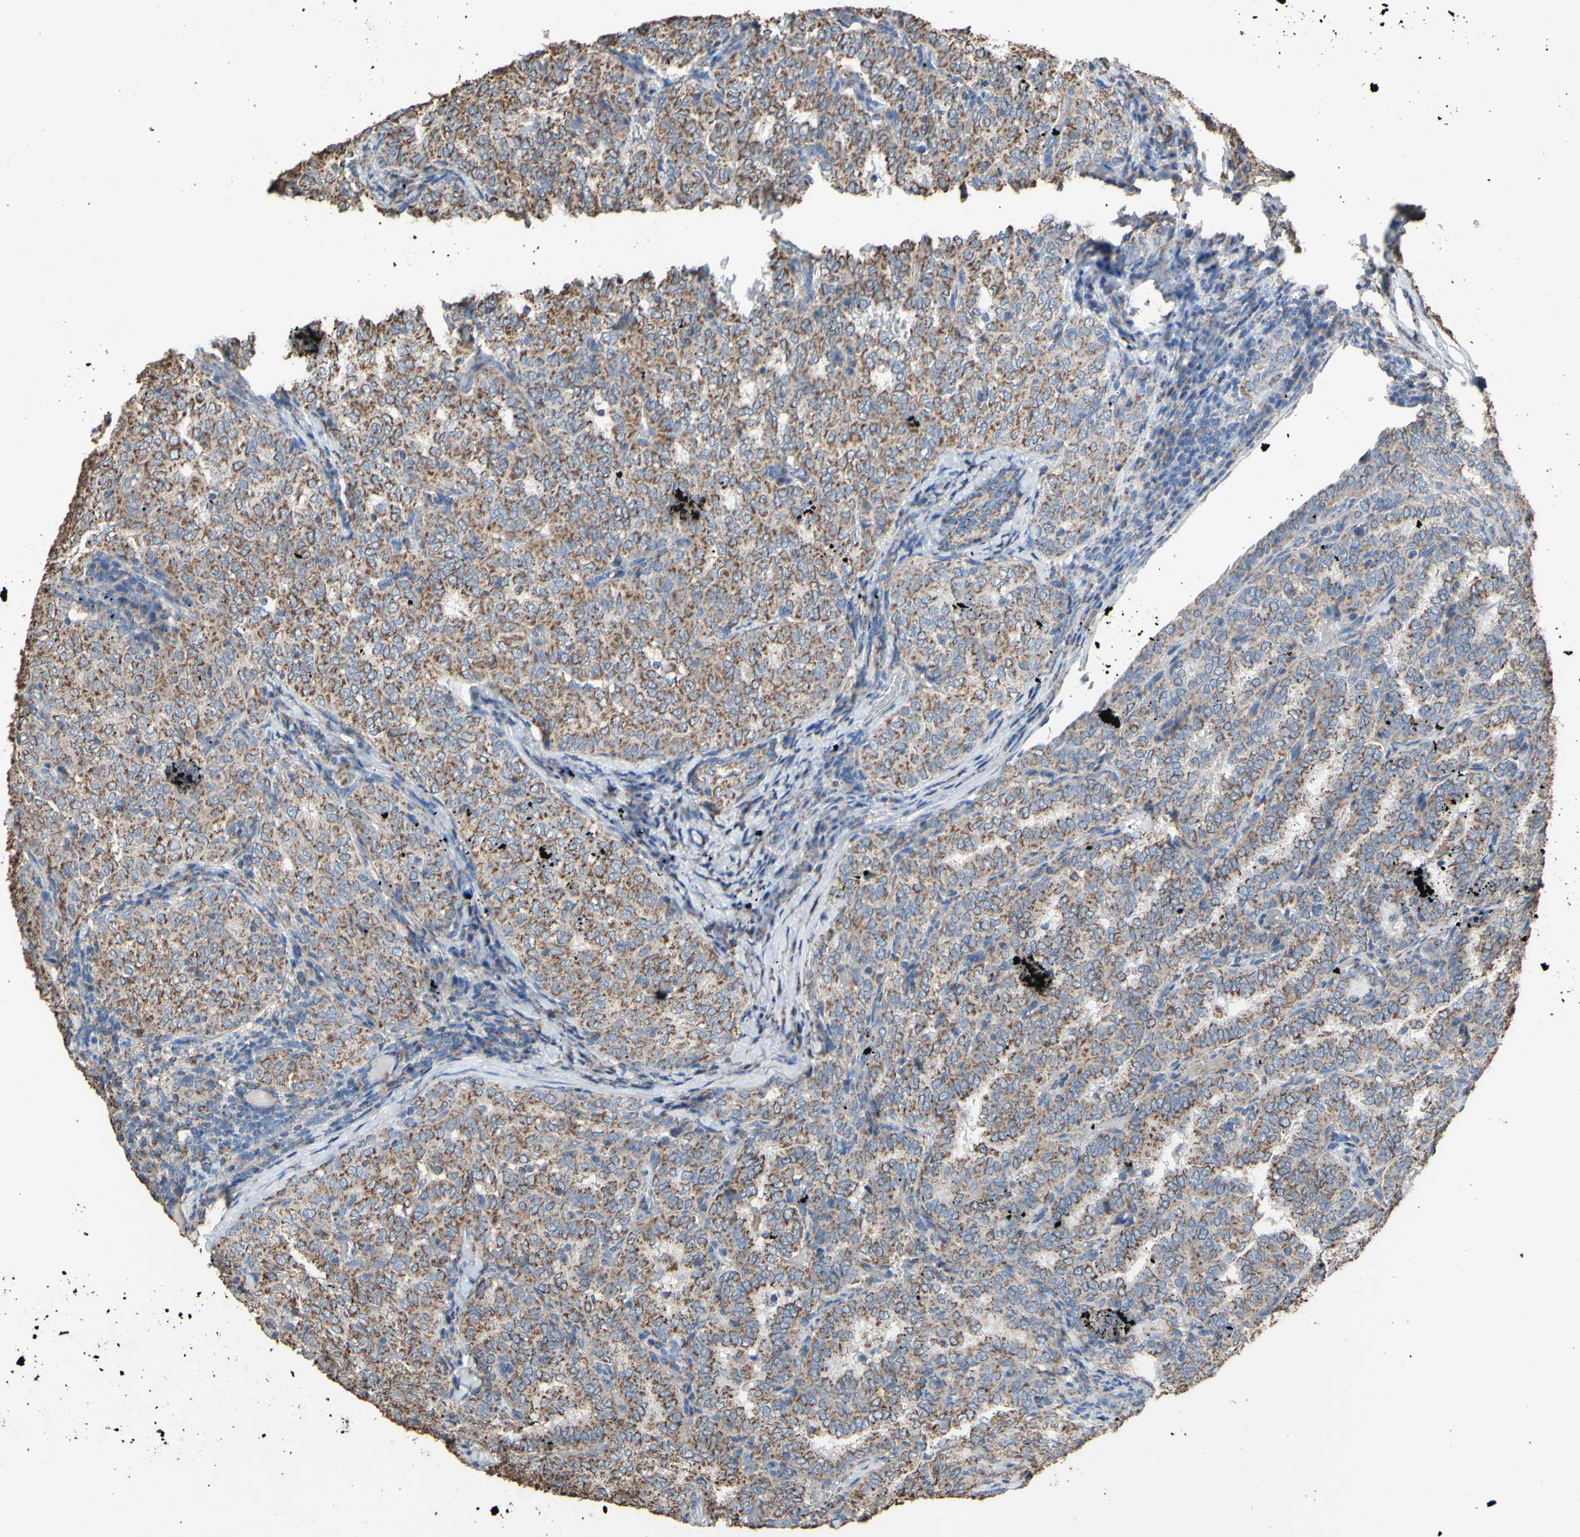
{"staining": {"intensity": "moderate", "quantity": "25%-75%", "location": "cytoplasmic/membranous"}, "tissue": "thyroid cancer", "cell_type": "Tumor cells", "image_type": "cancer", "snomed": [{"axis": "morphology", "description": "Normal tissue, NOS"}, {"axis": "morphology", "description": "Papillary adenocarcinoma, NOS"}, {"axis": "topography", "description": "Thyroid gland"}], "caption": "Thyroid cancer (papillary adenocarcinoma) was stained to show a protein in brown. There is medium levels of moderate cytoplasmic/membranous staining in approximately 25%-75% of tumor cells.", "gene": "CMKLR2", "patient": {"sex": "female", "age": 30}}